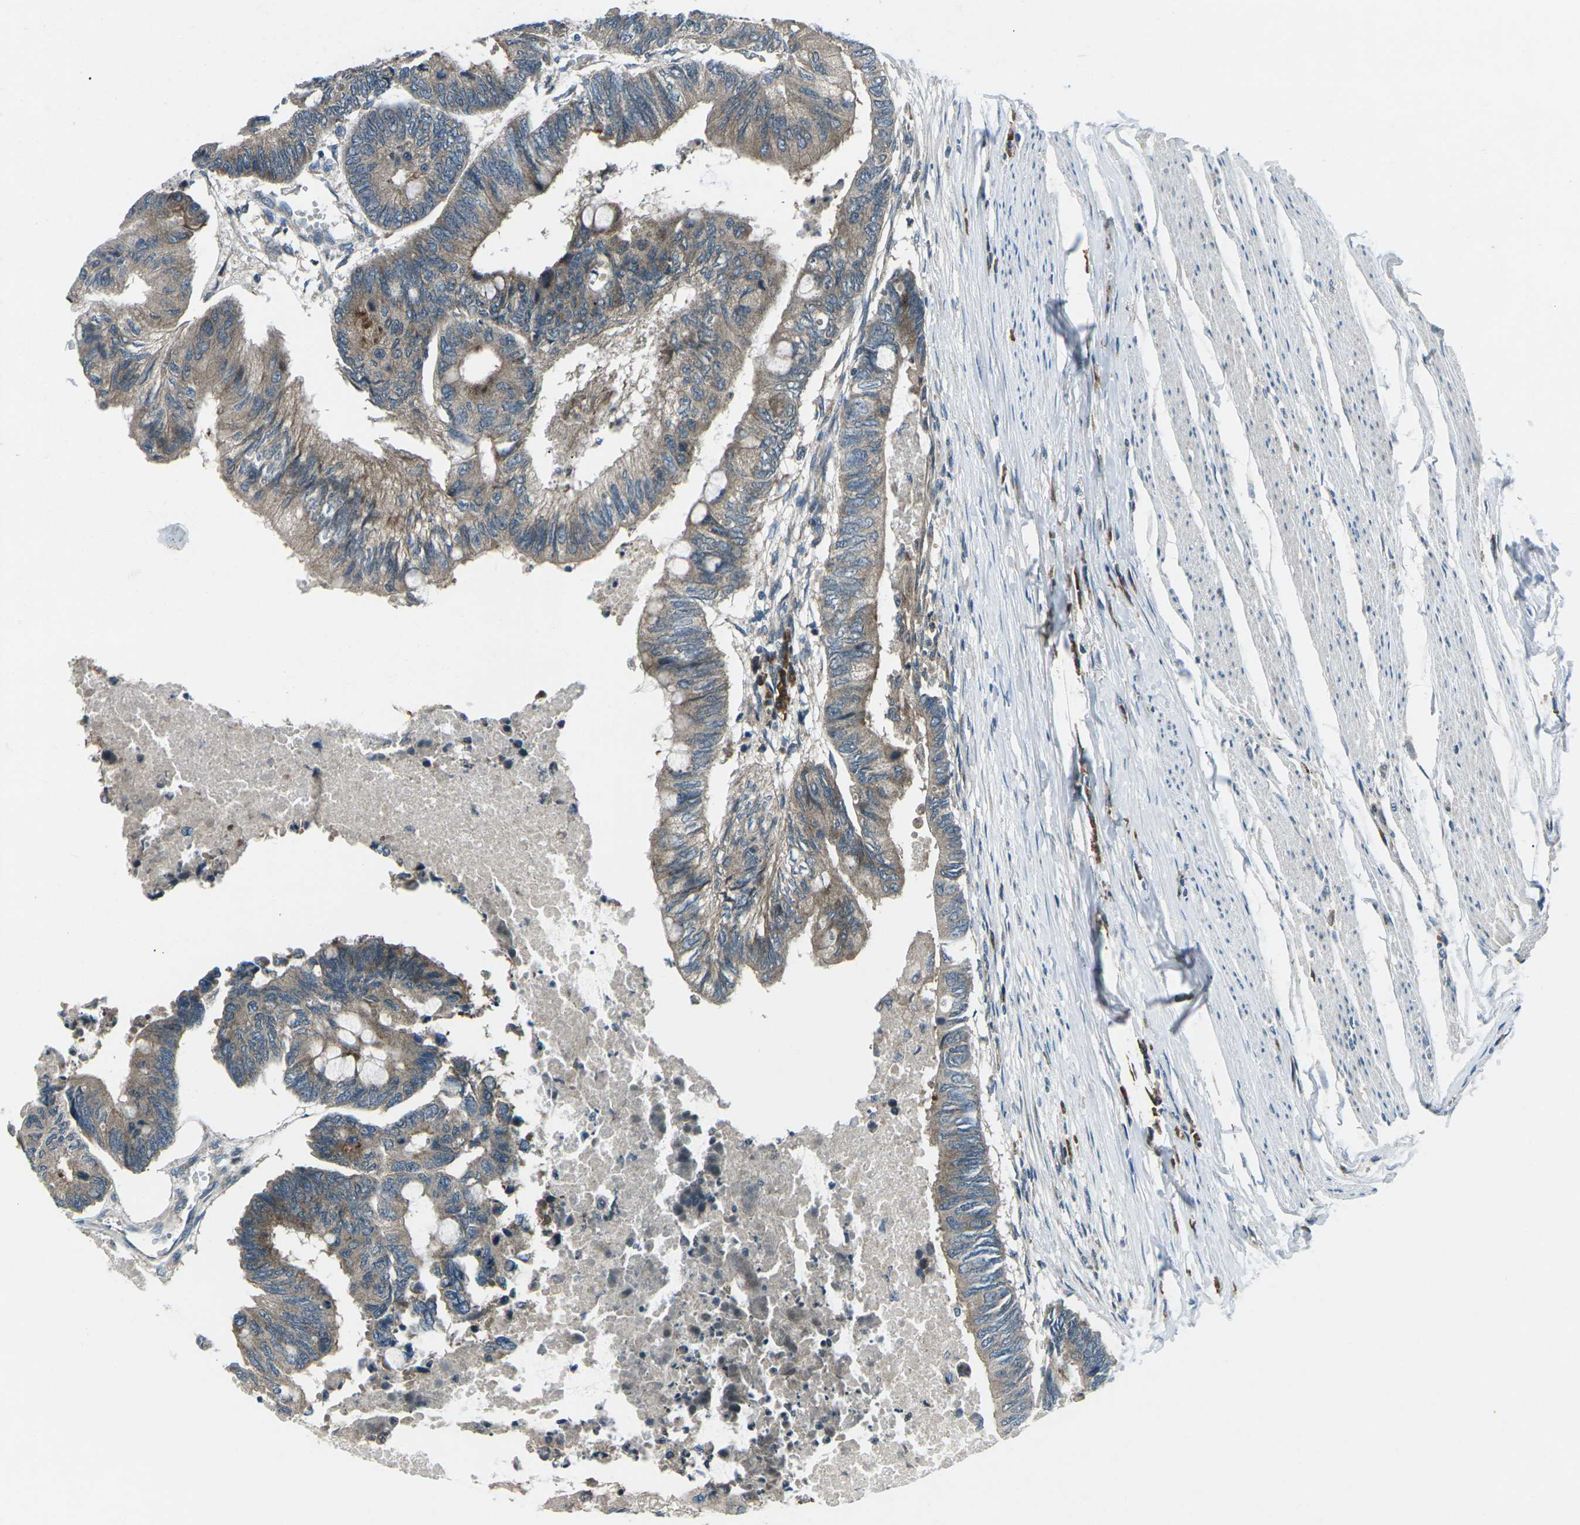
{"staining": {"intensity": "moderate", "quantity": ">75%", "location": "cytoplasmic/membranous"}, "tissue": "colorectal cancer", "cell_type": "Tumor cells", "image_type": "cancer", "snomed": [{"axis": "morphology", "description": "Normal tissue, NOS"}, {"axis": "morphology", "description": "Adenocarcinoma, NOS"}, {"axis": "topography", "description": "Rectum"}, {"axis": "topography", "description": "Peripheral nerve tissue"}], "caption": "This is an image of immunohistochemistry staining of colorectal adenocarcinoma, which shows moderate expression in the cytoplasmic/membranous of tumor cells.", "gene": "CDK16", "patient": {"sex": "male", "age": 92}}